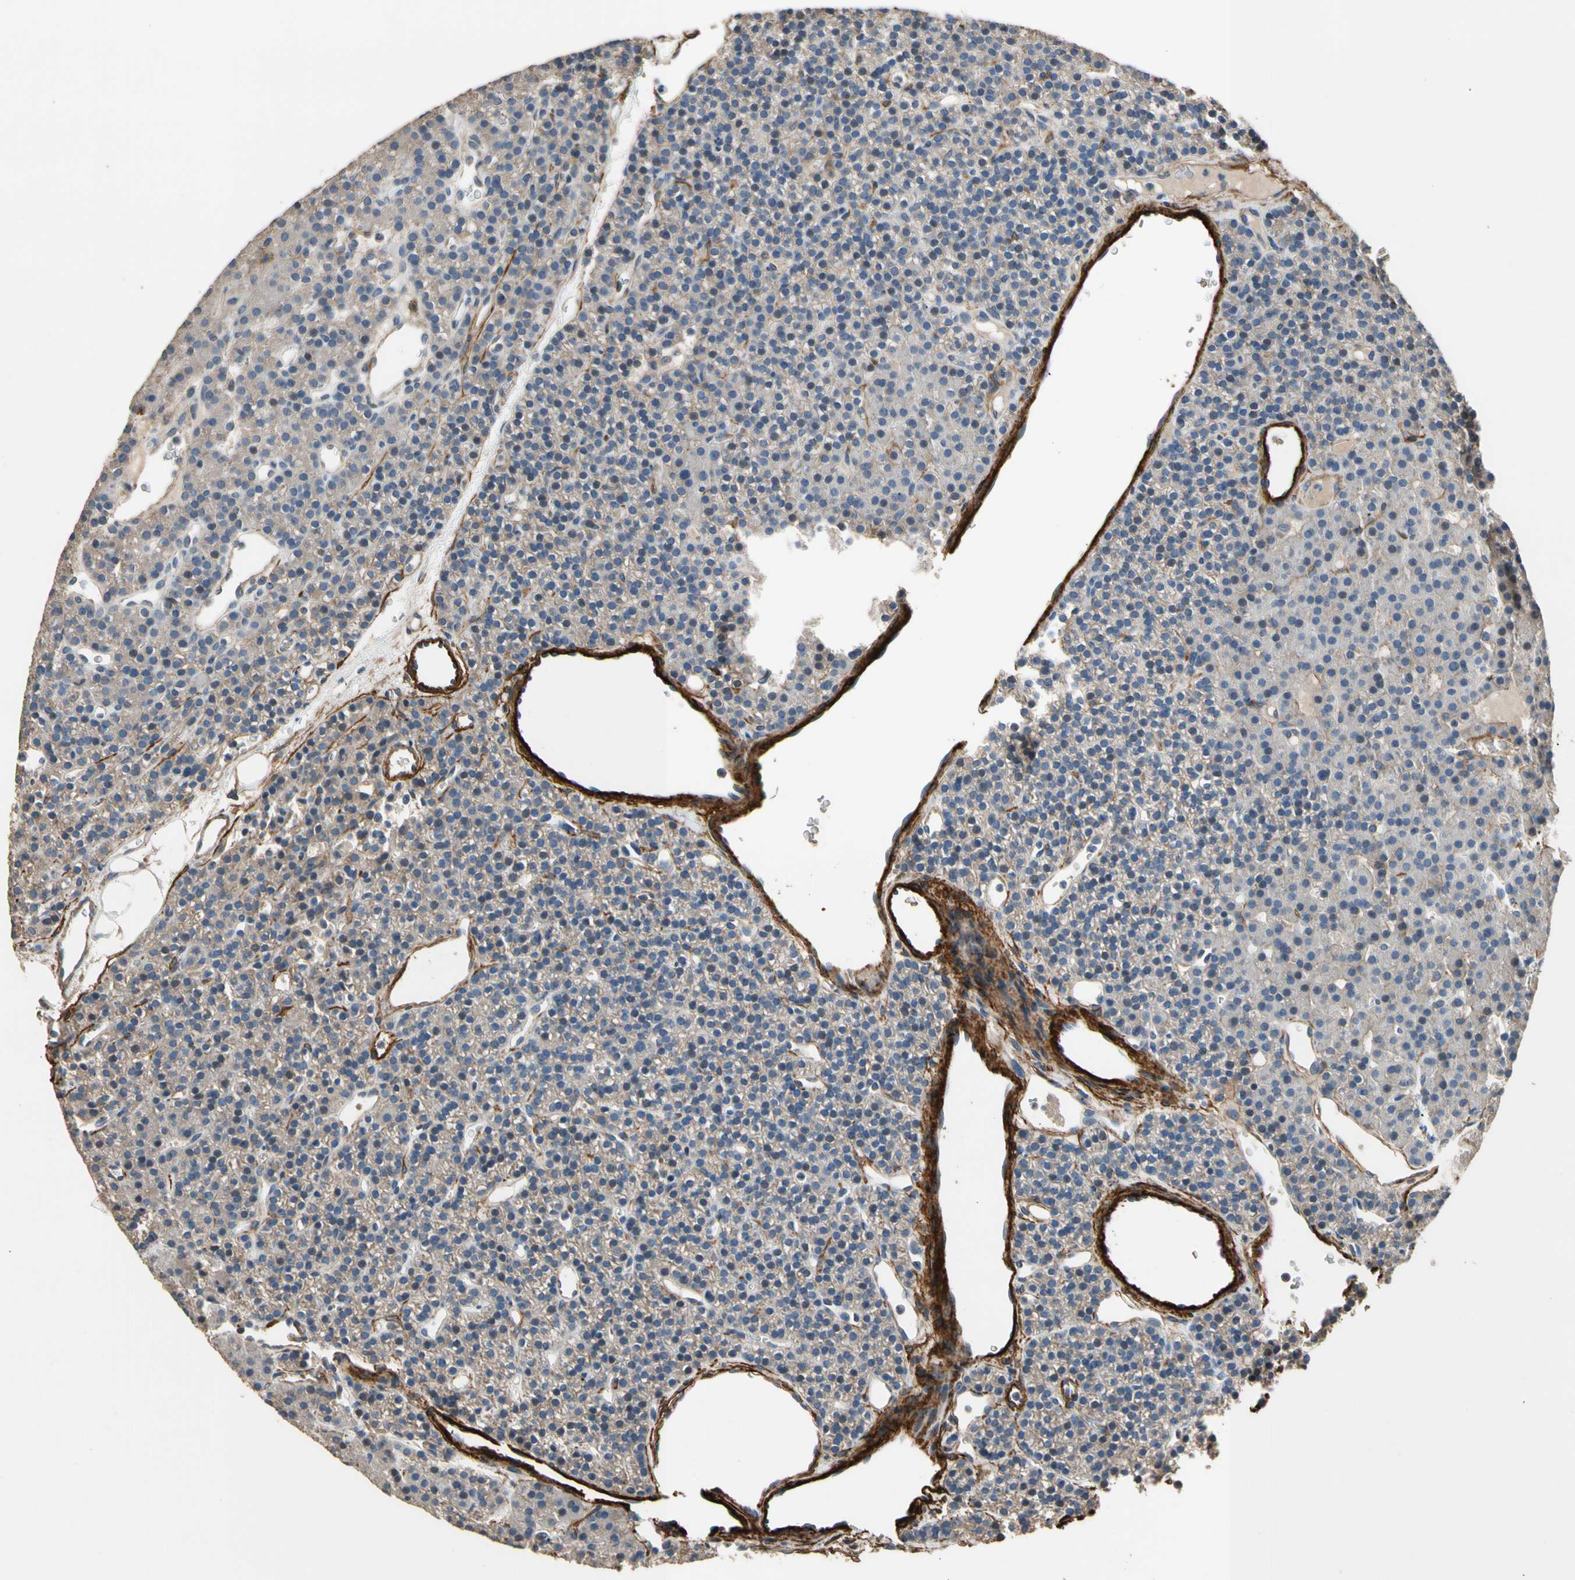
{"staining": {"intensity": "weak", "quantity": "25%-75%", "location": "cytoplasmic/membranous"}, "tissue": "parathyroid gland", "cell_type": "Glandular cells", "image_type": "normal", "snomed": [{"axis": "morphology", "description": "Normal tissue, NOS"}, {"axis": "morphology", "description": "Hyperplasia, NOS"}, {"axis": "topography", "description": "Parathyroid gland"}], "caption": "Brown immunohistochemical staining in unremarkable parathyroid gland demonstrates weak cytoplasmic/membranous expression in approximately 25%-75% of glandular cells.", "gene": "SUSD2", "patient": {"sex": "male", "age": 44}}